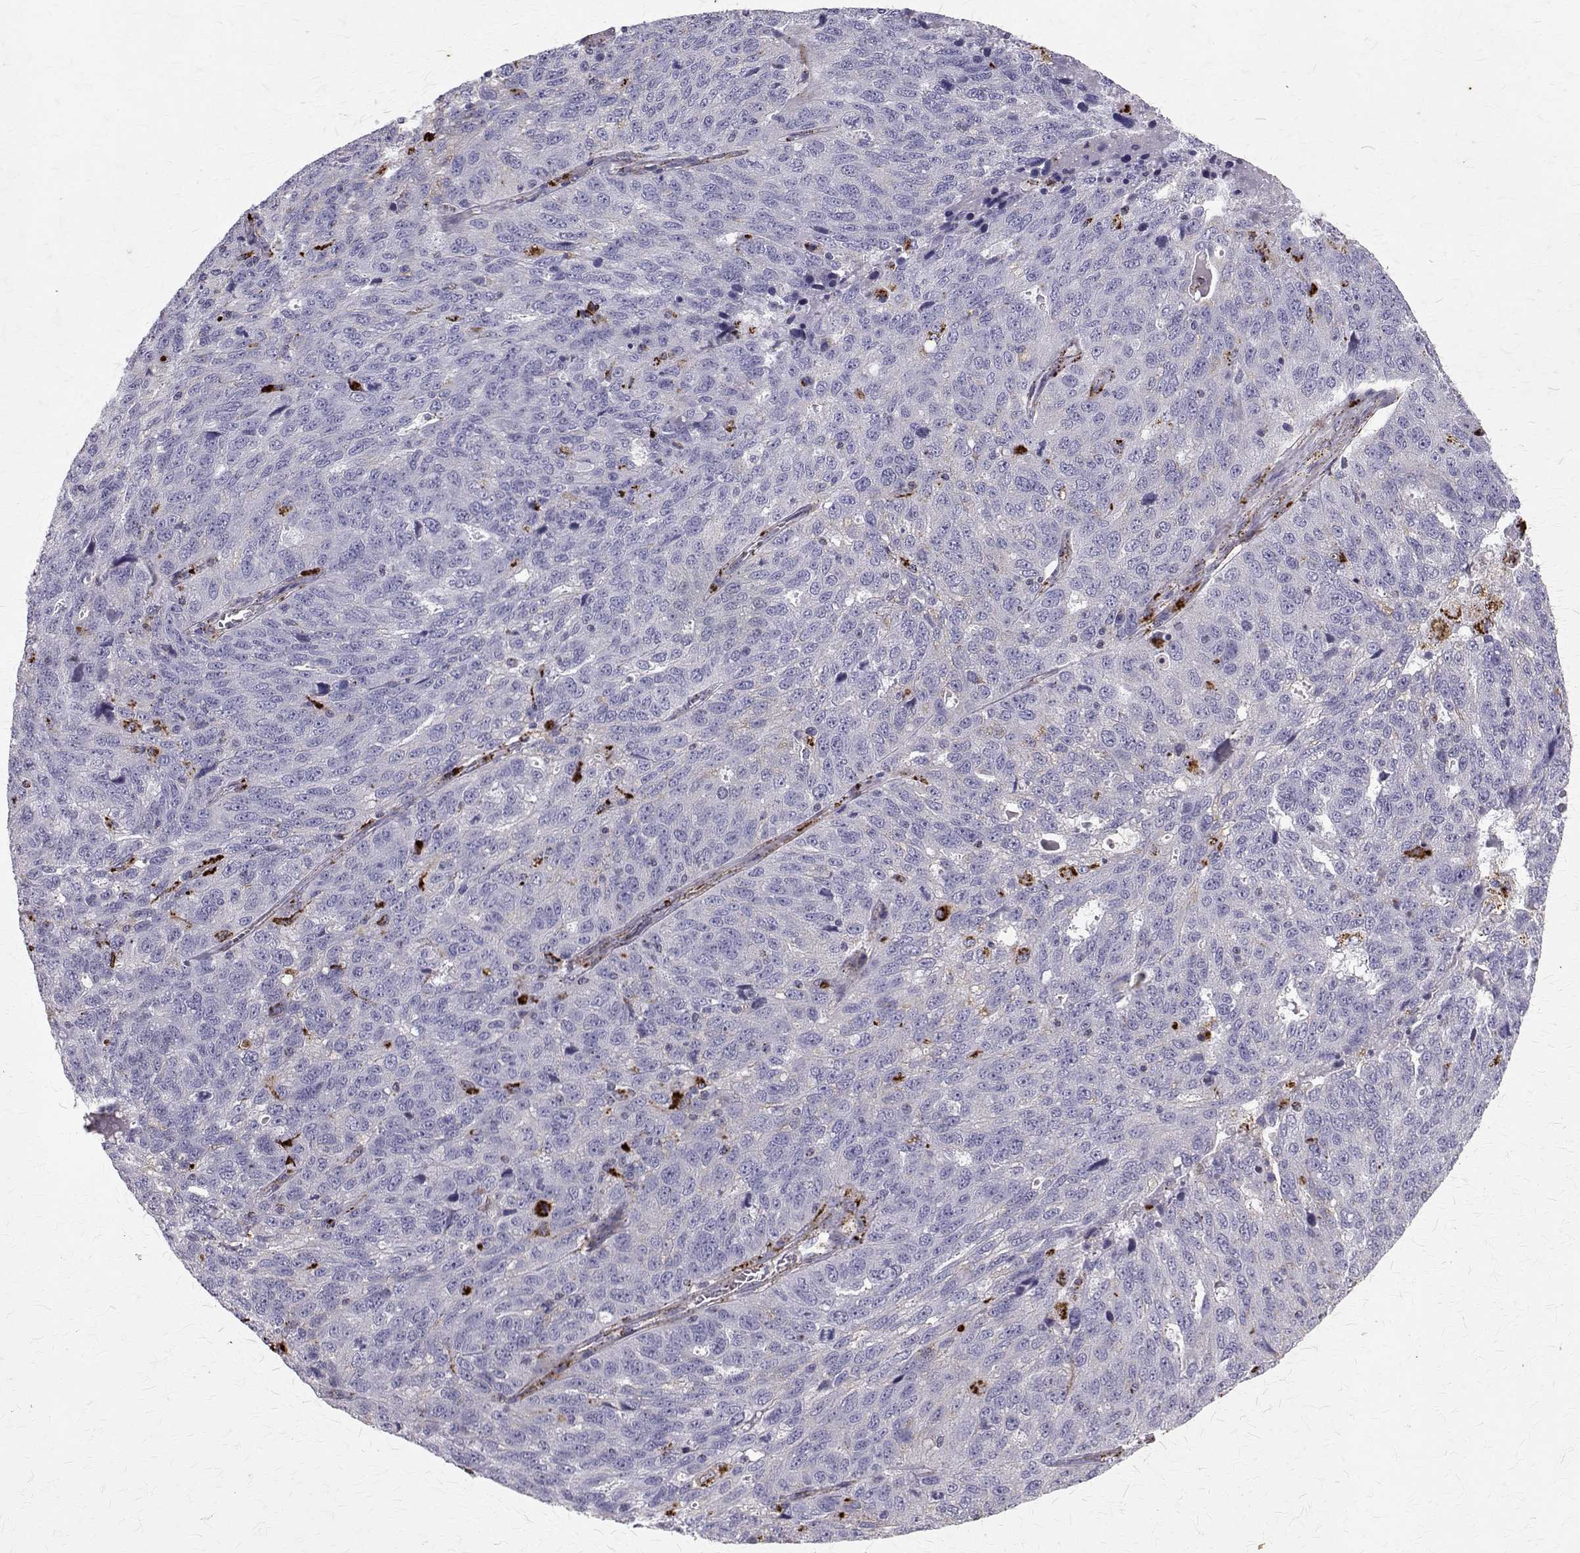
{"staining": {"intensity": "negative", "quantity": "none", "location": "none"}, "tissue": "ovarian cancer", "cell_type": "Tumor cells", "image_type": "cancer", "snomed": [{"axis": "morphology", "description": "Cystadenocarcinoma, serous, NOS"}, {"axis": "topography", "description": "Ovary"}], "caption": "DAB (3,3'-diaminobenzidine) immunohistochemical staining of ovarian serous cystadenocarcinoma displays no significant staining in tumor cells.", "gene": "TPP1", "patient": {"sex": "female", "age": 71}}